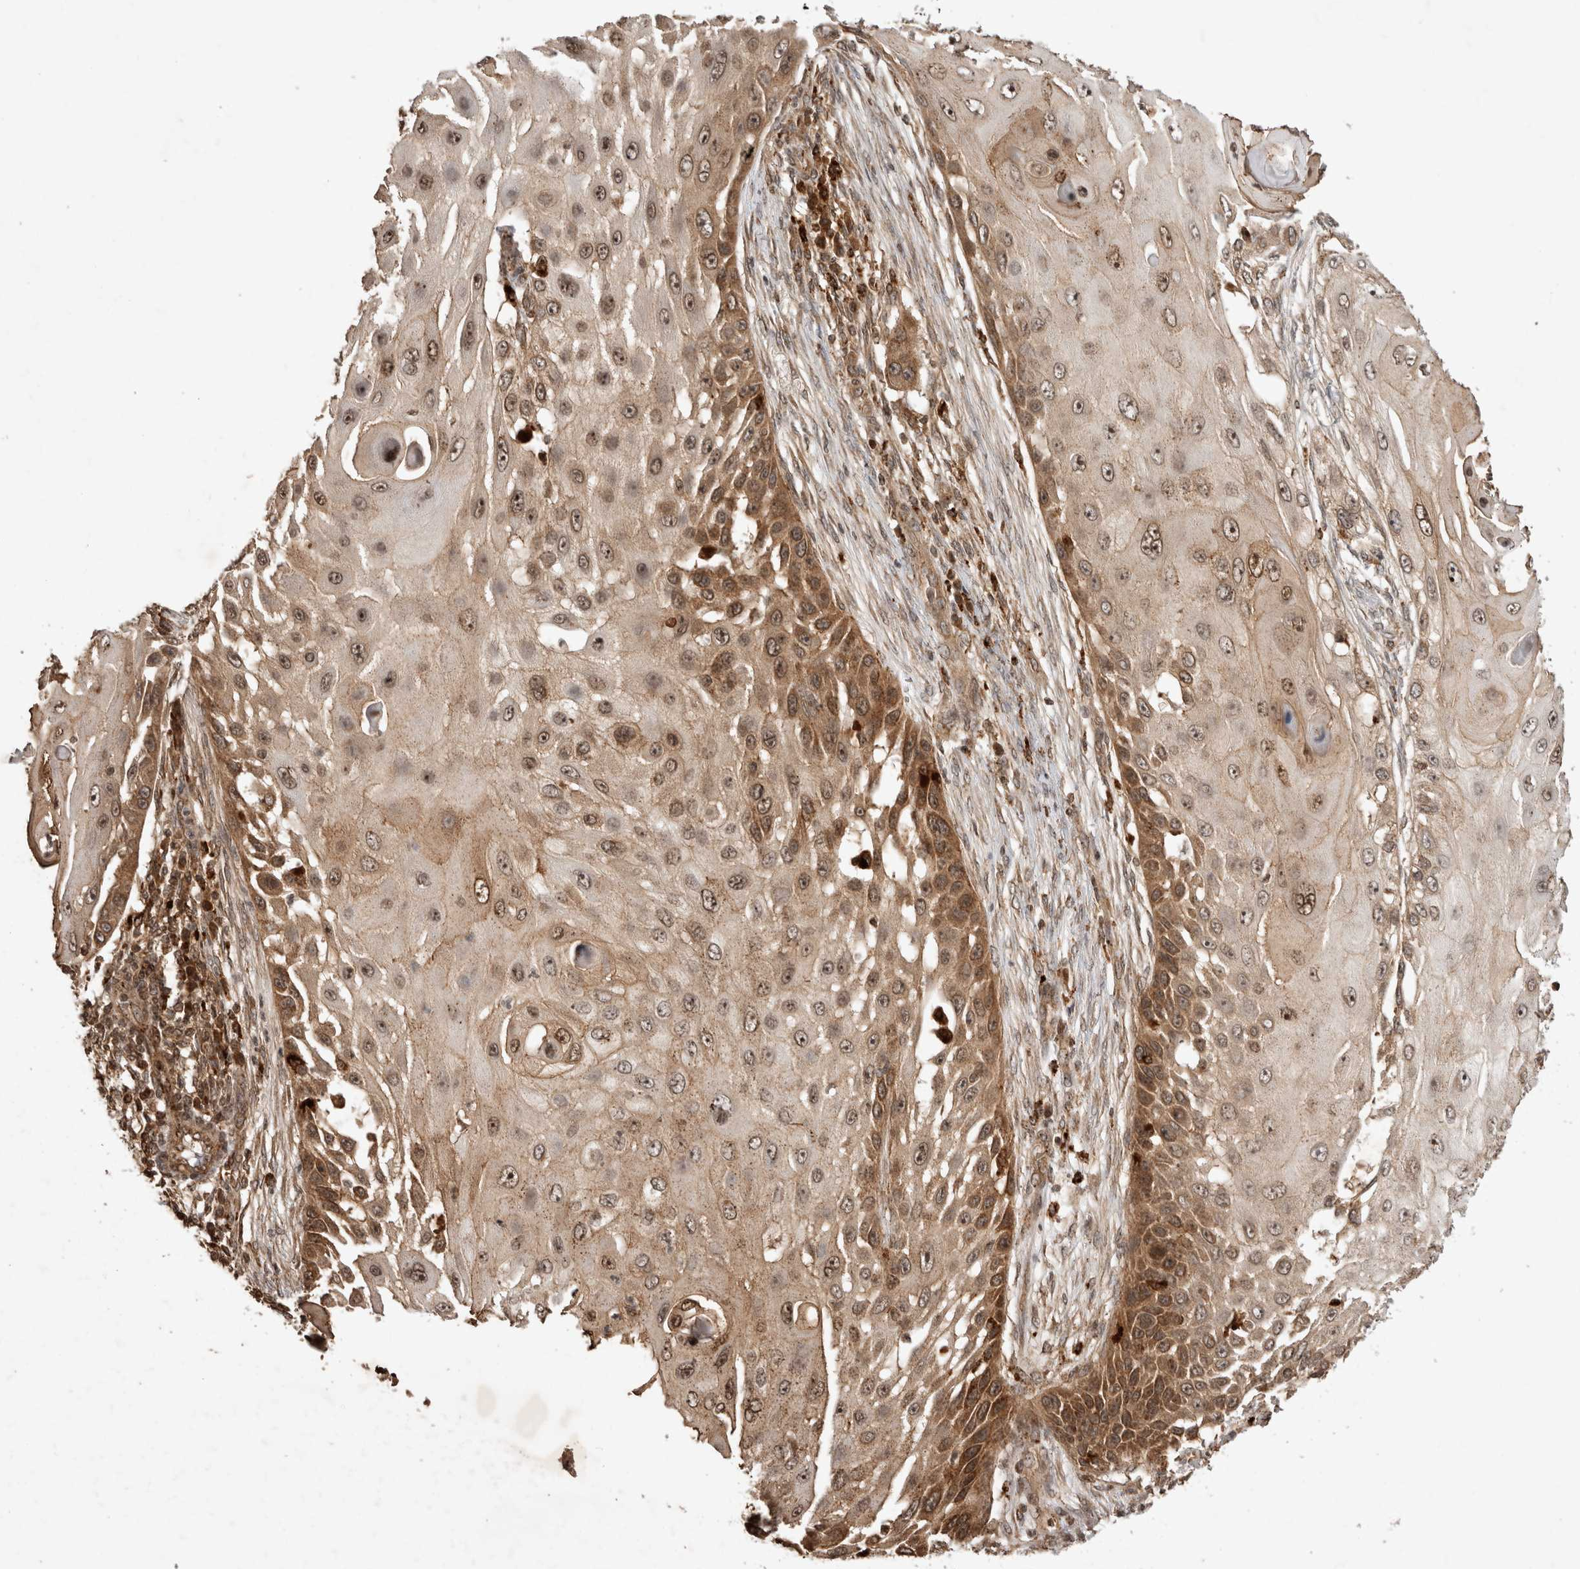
{"staining": {"intensity": "moderate", "quantity": "25%-75%", "location": "cytoplasmic/membranous,nuclear"}, "tissue": "skin cancer", "cell_type": "Tumor cells", "image_type": "cancer", "snomed": [{"axis": "morphology", "description": "Squamous cell carcinoma, NOS"}, {"axis": "topography", "description": "Skin"}], "caption": "This histopathology image shows skin cancer (squamous cell carcinoma) stained with immunohistochemistry (IHC) to label a protein in brown. The cytoplasmic/membranous and nuclear of tumor cells show moderate positivity for the protein. Nuclei are counter-stained blue.", "gene": "FAM221A", "patient": {"sex": "female", "age": 44}}